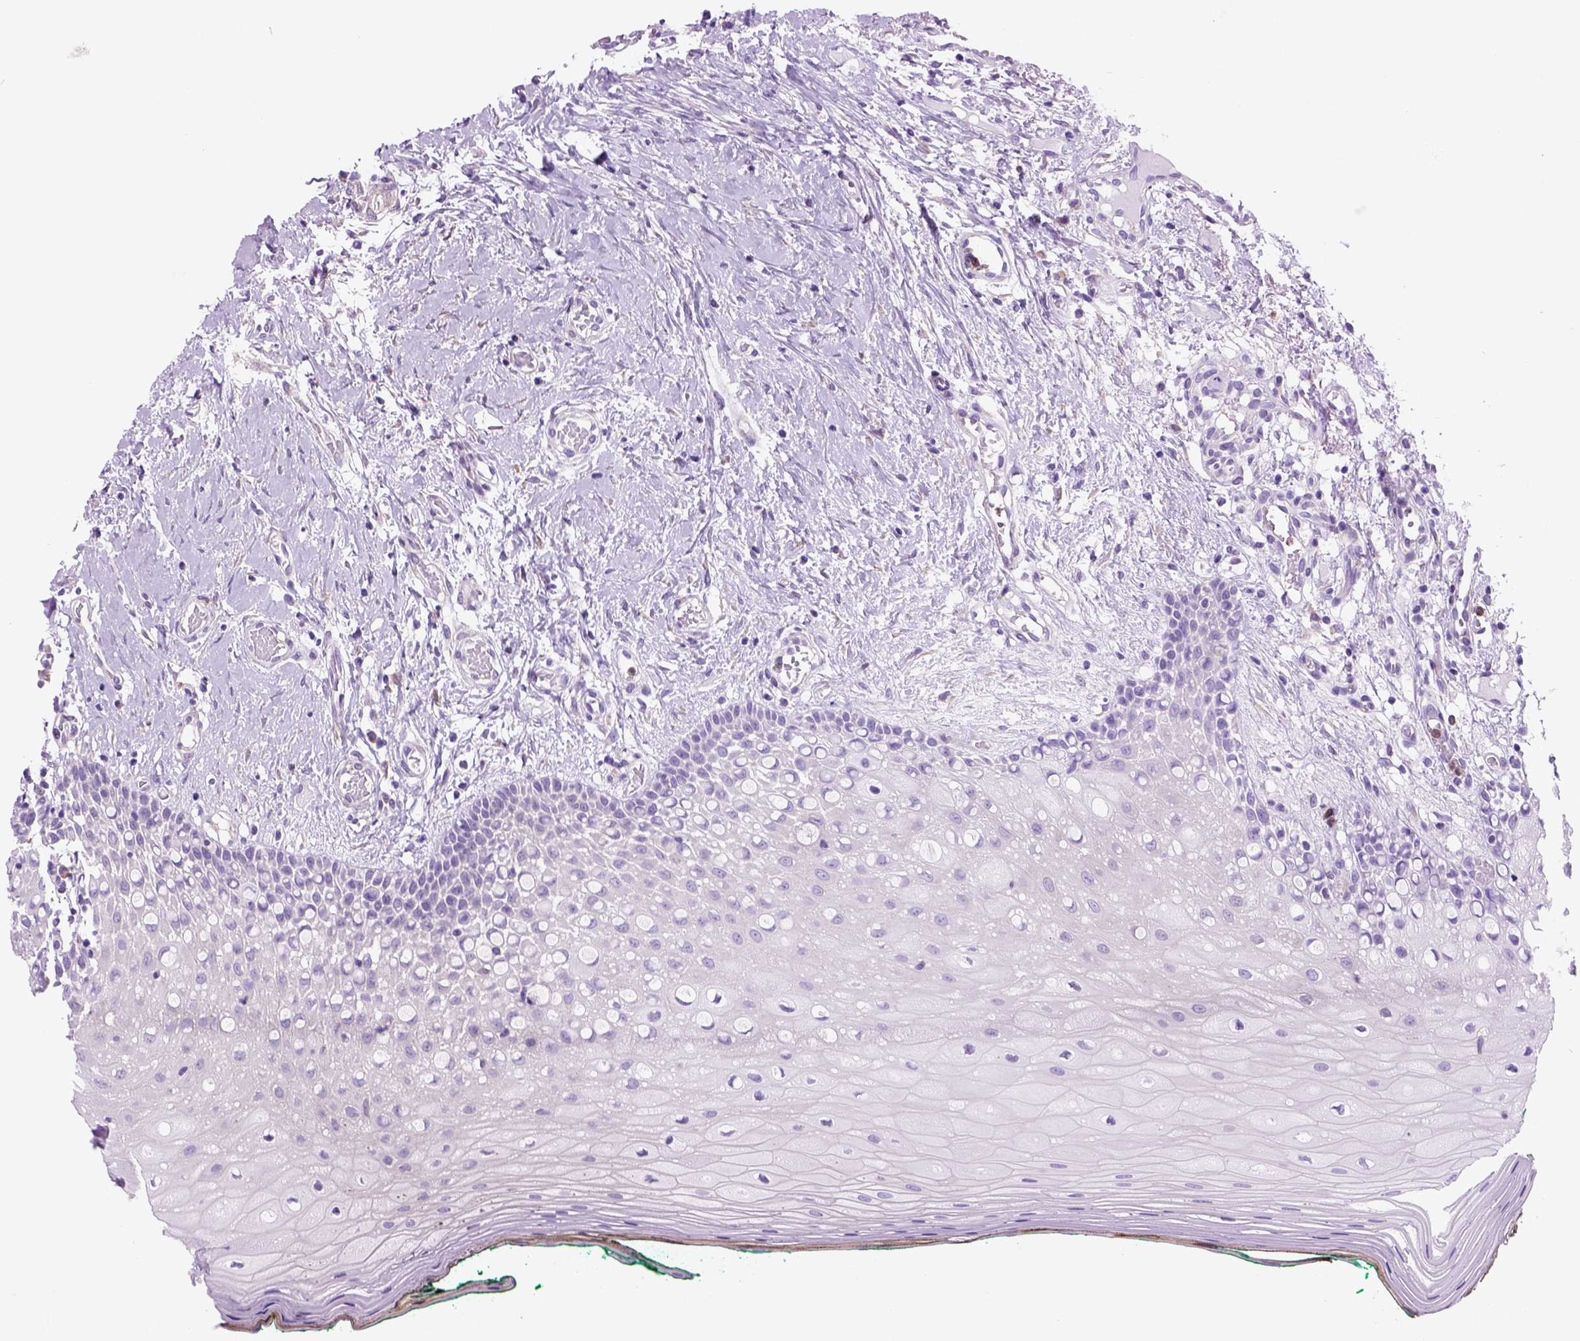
{"staining": {"intensity": "negative", "quantity": "none", "location": "none"}, "tissue": "oral mucosa", "cell_type": "Squamous epithelial cells", "image_type": "normal", "snomed": [{"axis": "morphology", "description": "Normal tissue, NOS"}, {"axis": "topography", "description": "Oral tissue"}], "caption": "Immunohistochemistry (IHC) of normal oral mucosa shows no positivity in squamous epithelial cells. Nuclei are stained in blue.", "gene": "PIAS3", "patient": {"sex": "female", "age": 83}}